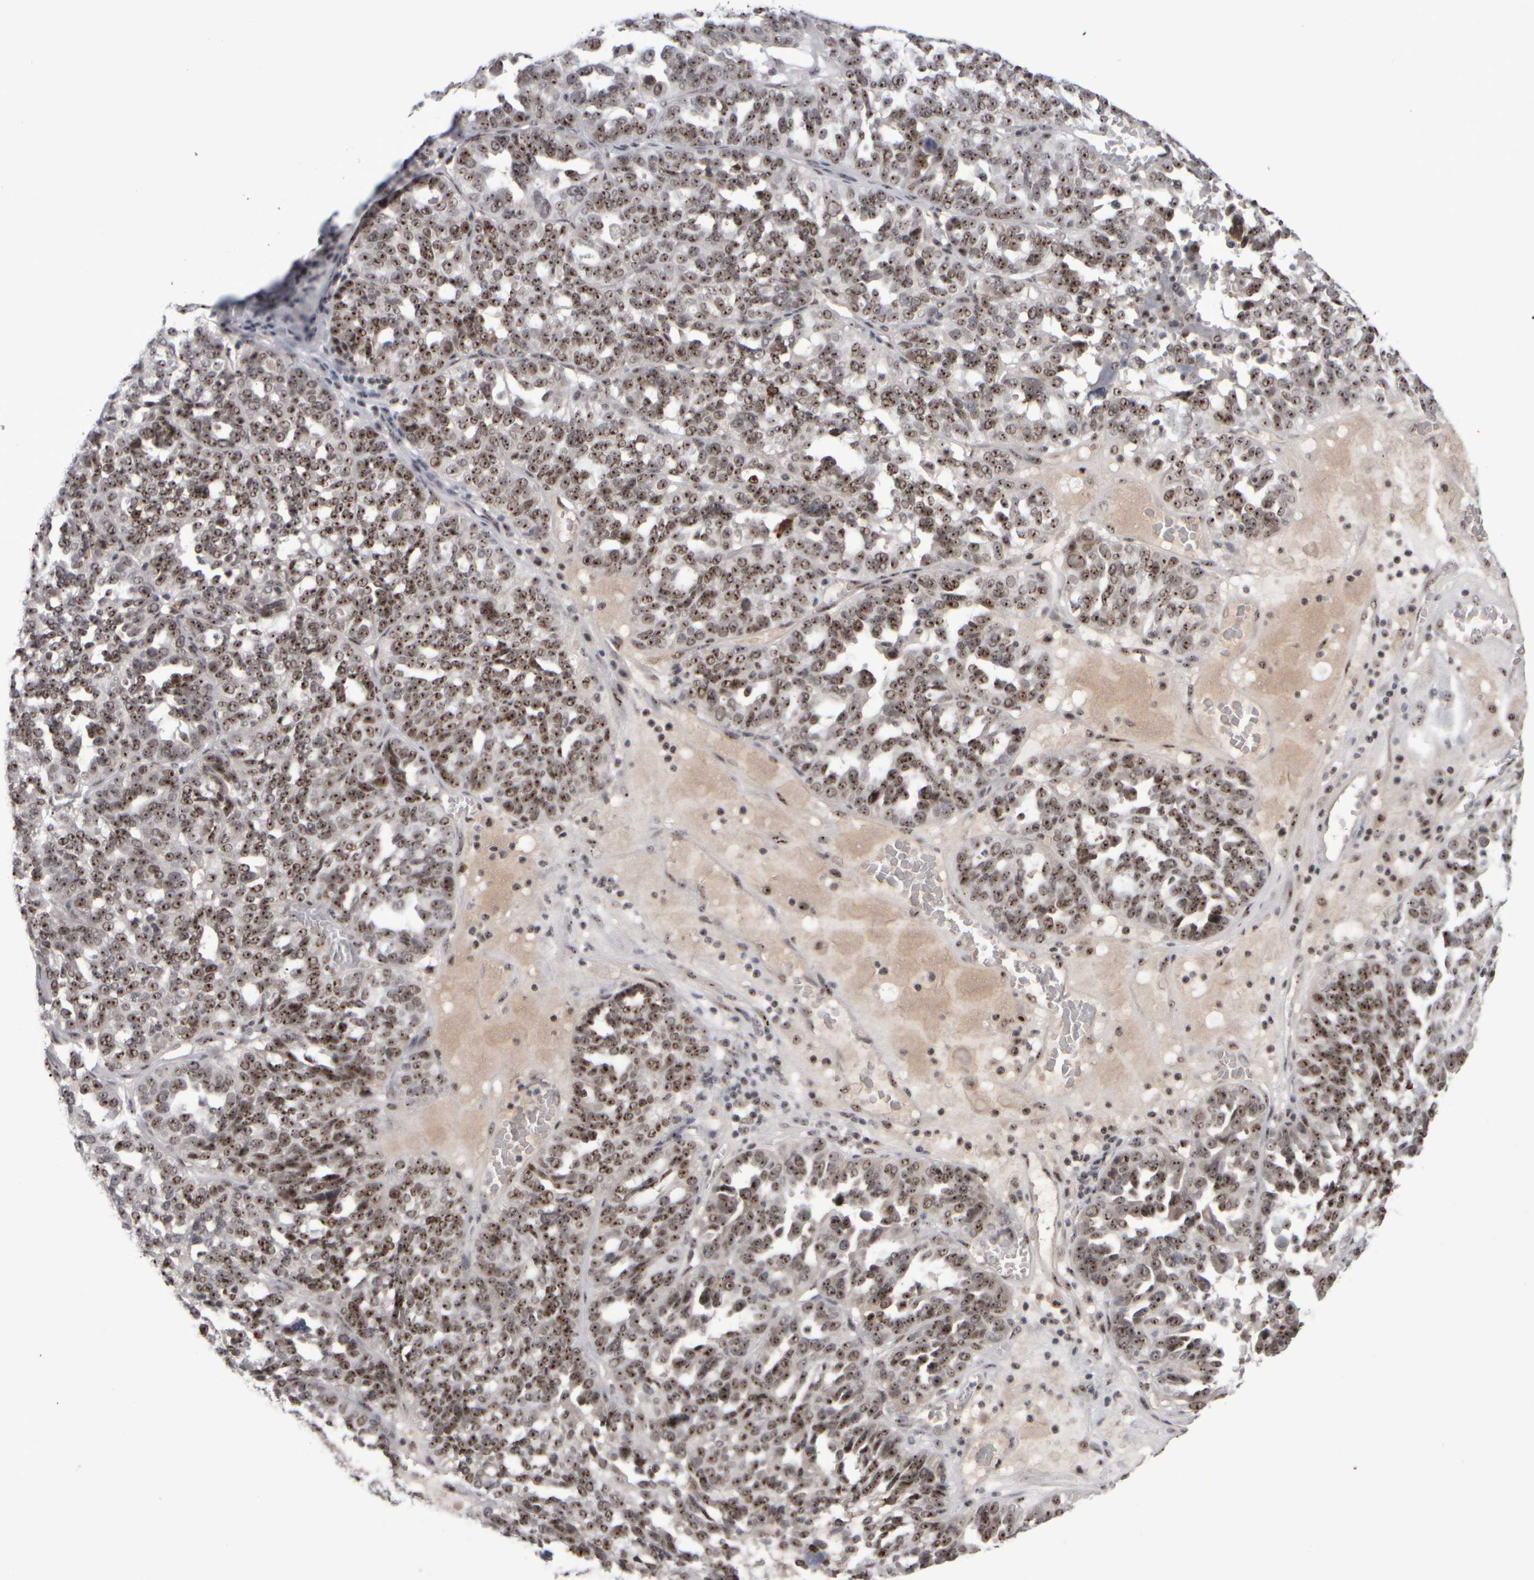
{"staining": {"intensity": "strong", "quantity": ">75%", "location": "nuclear"}, "tissue": "ovarian cancer", "cell_type": "Tumor cells", "image_type": "cancer", "snomed": [{"axis": "morphology", "description": "Cystadenocarcinoma, serous, NOS"}, {"axis": "topography", "description": "Ovary"}], "caption": "Tumor cells display high levels of strong nuclear staining in approximately >75% of cells in ovarian serous cystadenocarcinoma.", "gene": "SURF6", "patient": {"sex": "female", "age": 59}}